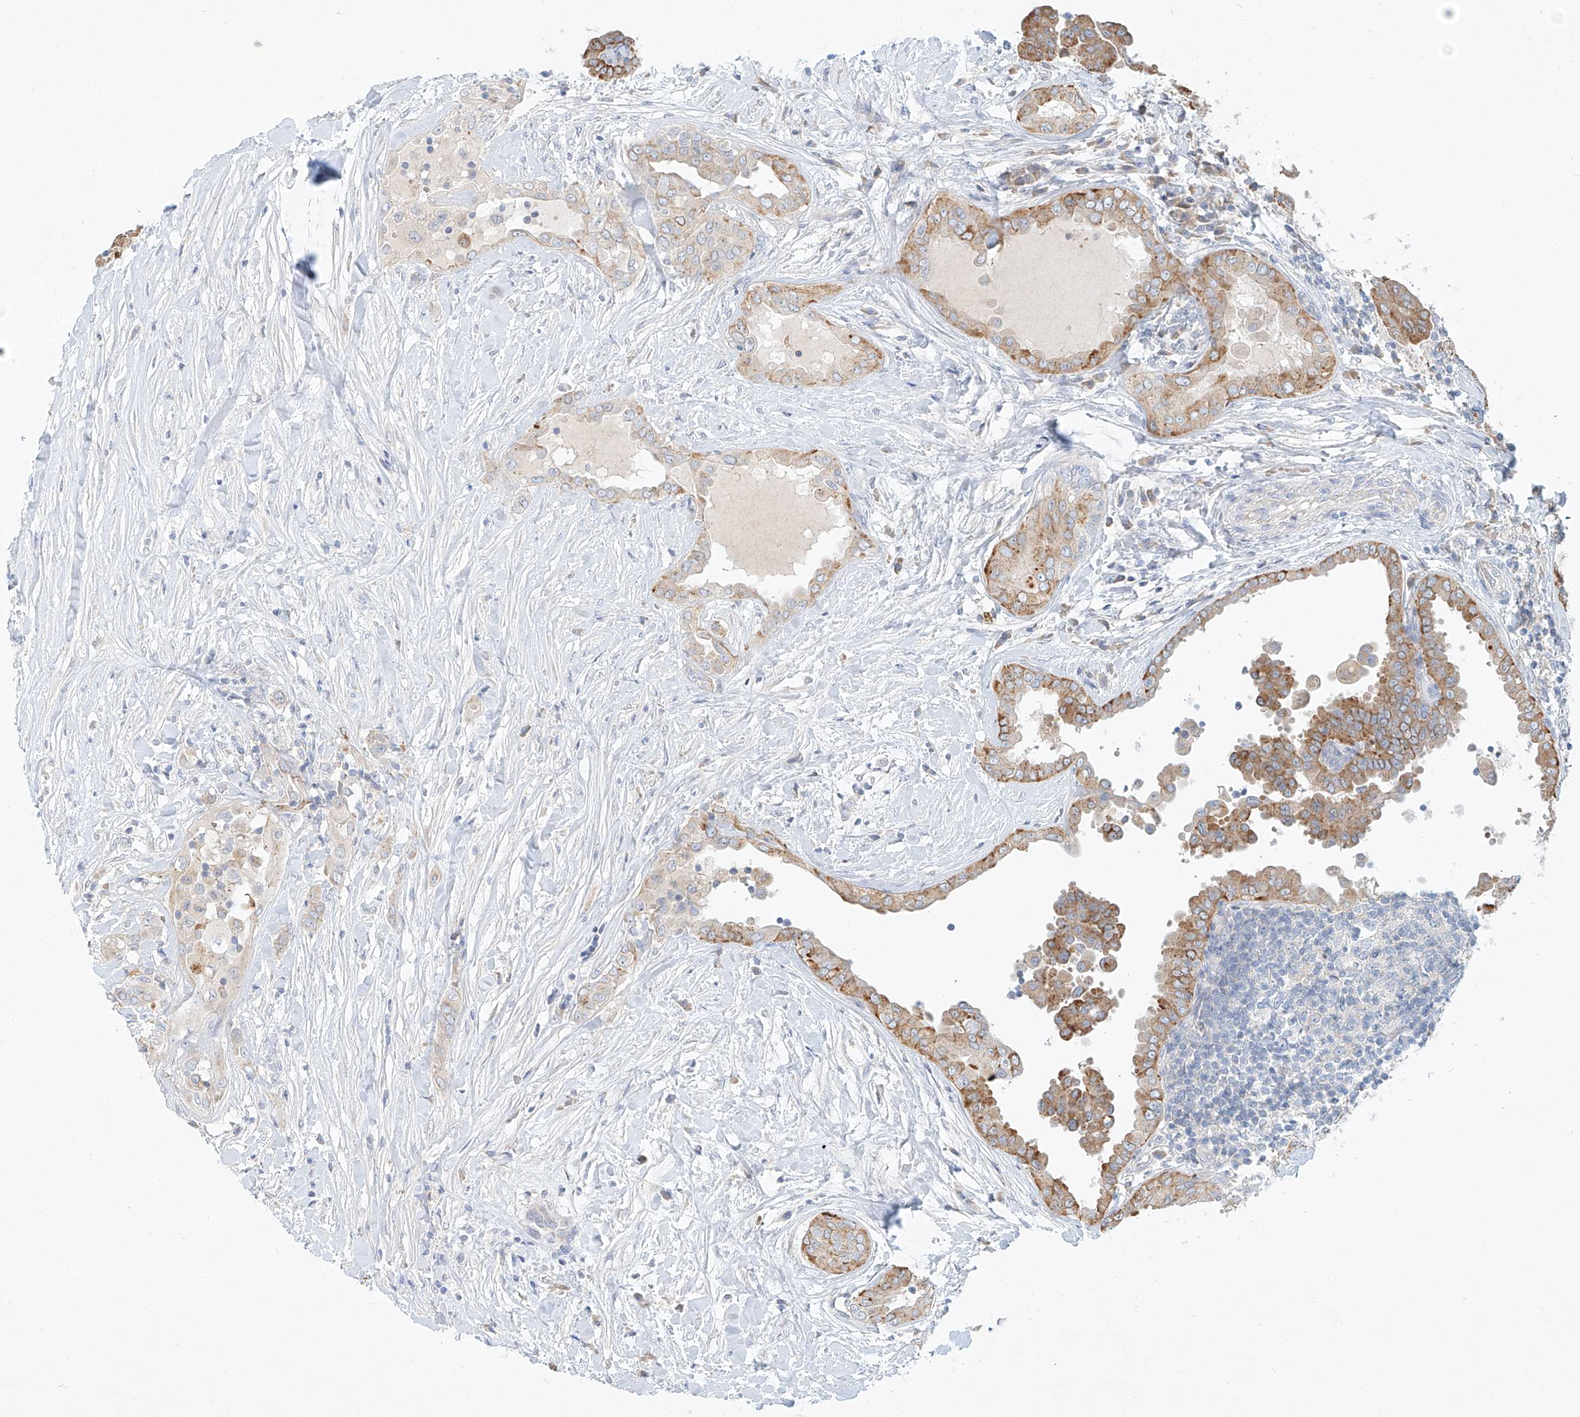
{"staining": {"intensity": "moderate", "quantity": ">75%", "location": "cytoplasmic/membranous"}, "tissue": "thyroid cancer", "cell_type": "Tumor cells", "image_type": "cancer", "snomed": [{"axis": "morphology", "description": "Papillary adenocarcinoma, NOS"}, {"axis": "topography", "description": "Thyroid gland"}], "caption": "There is medium levels of moderate cytoplasmic/membranous positivity in tumor cells of thyroid cancer, as demonstrated by immunohistochemical staining (brown color).", "gene": "SYTL3", "patient": {"sex": "male", "age": 33}}